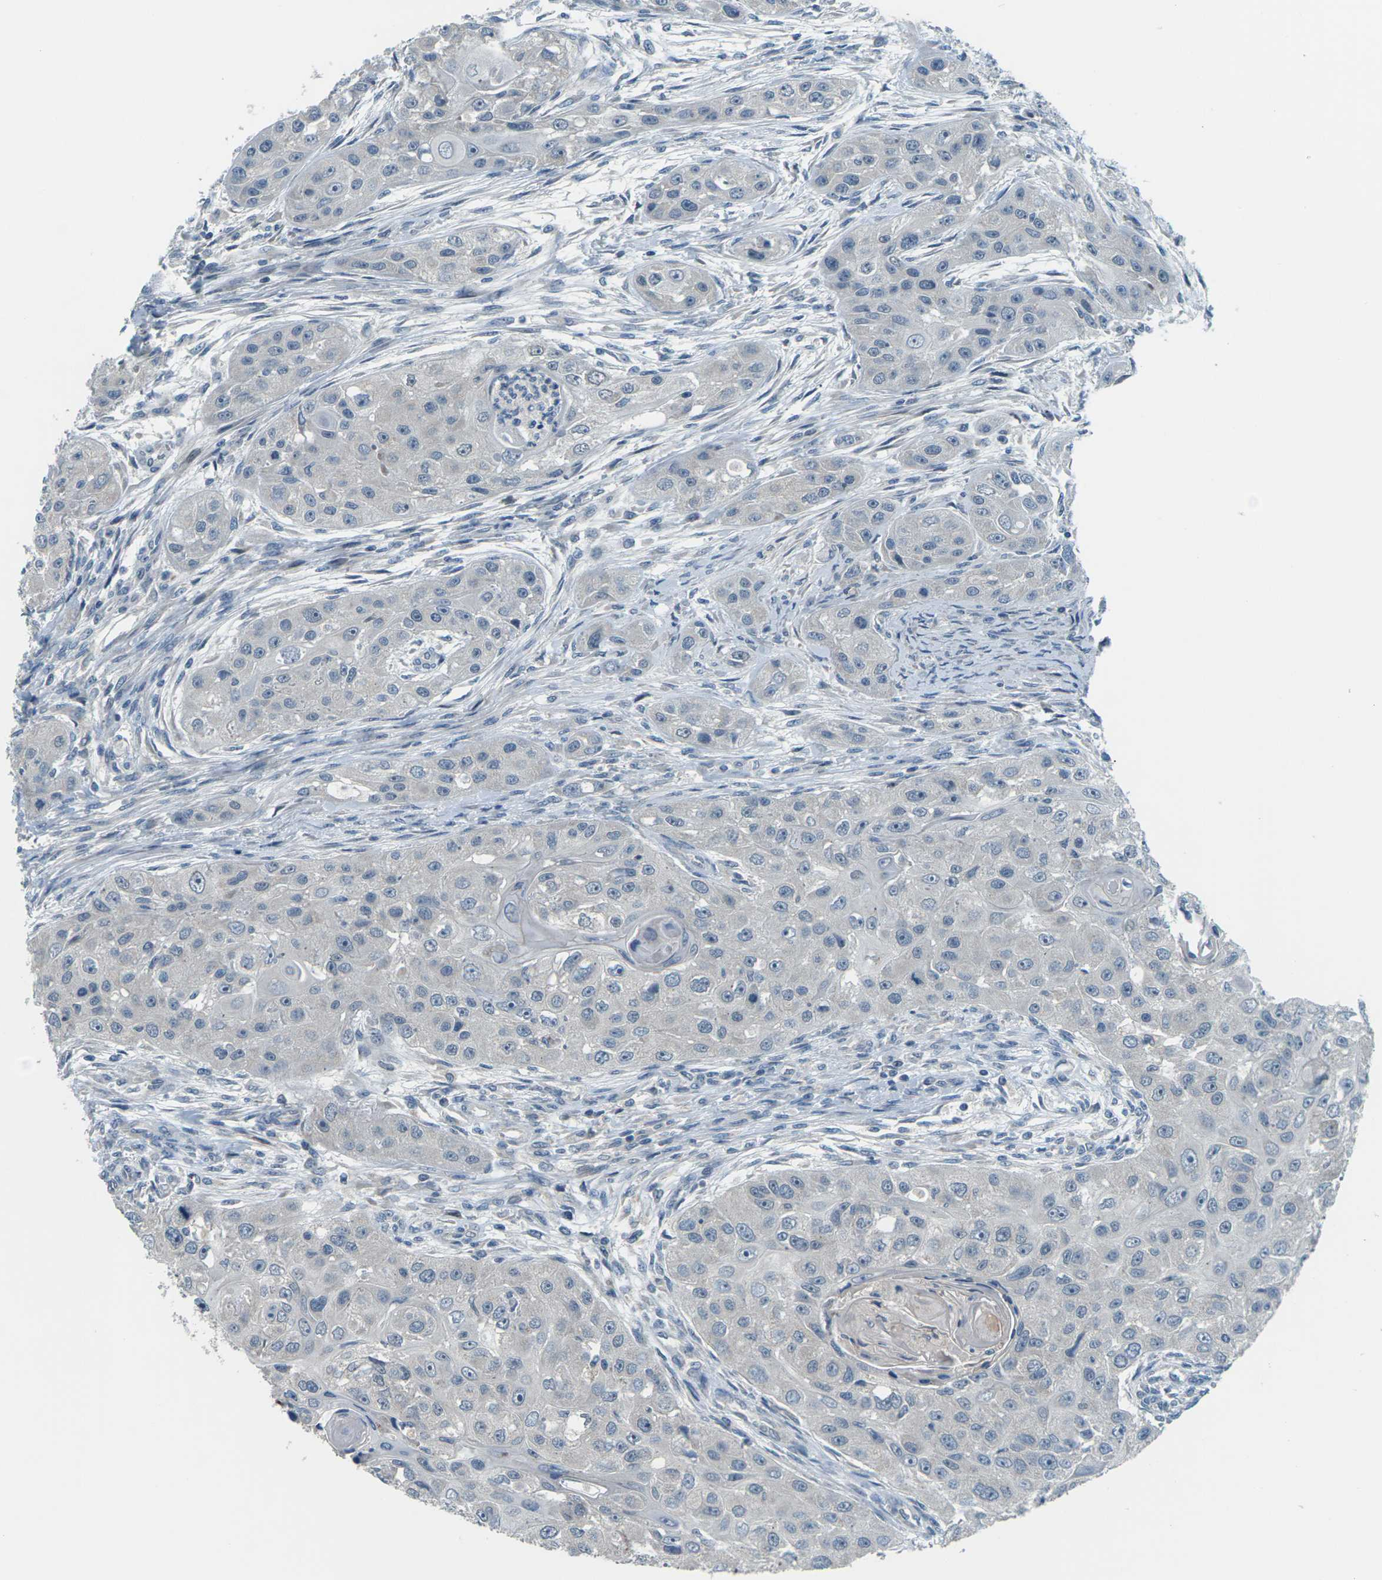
{"staining": {"intensity": "negative", "quantity": "none", "location": "none"}, "tissue": "head and neck cancer", "cell_type": "Tumor cells", "image_type": "cancer", "snomed": [{"axis": "morphology", "description": "Normal tissue, NOS"}, {"axis": "morphology", "description": "Squamous cell carcinoma, NOS"}, {"axis": "topography", "description": "Skeletal muscle"}, {"axis": "topography", "description": "Head-Neck"}], "caption": "DAB immunohistochemical staining of human head and neck cancer reveals no significant staining in tumor cells.", "gene": "SLC13A3", "patient": {"sex": "male", "age": 51}}